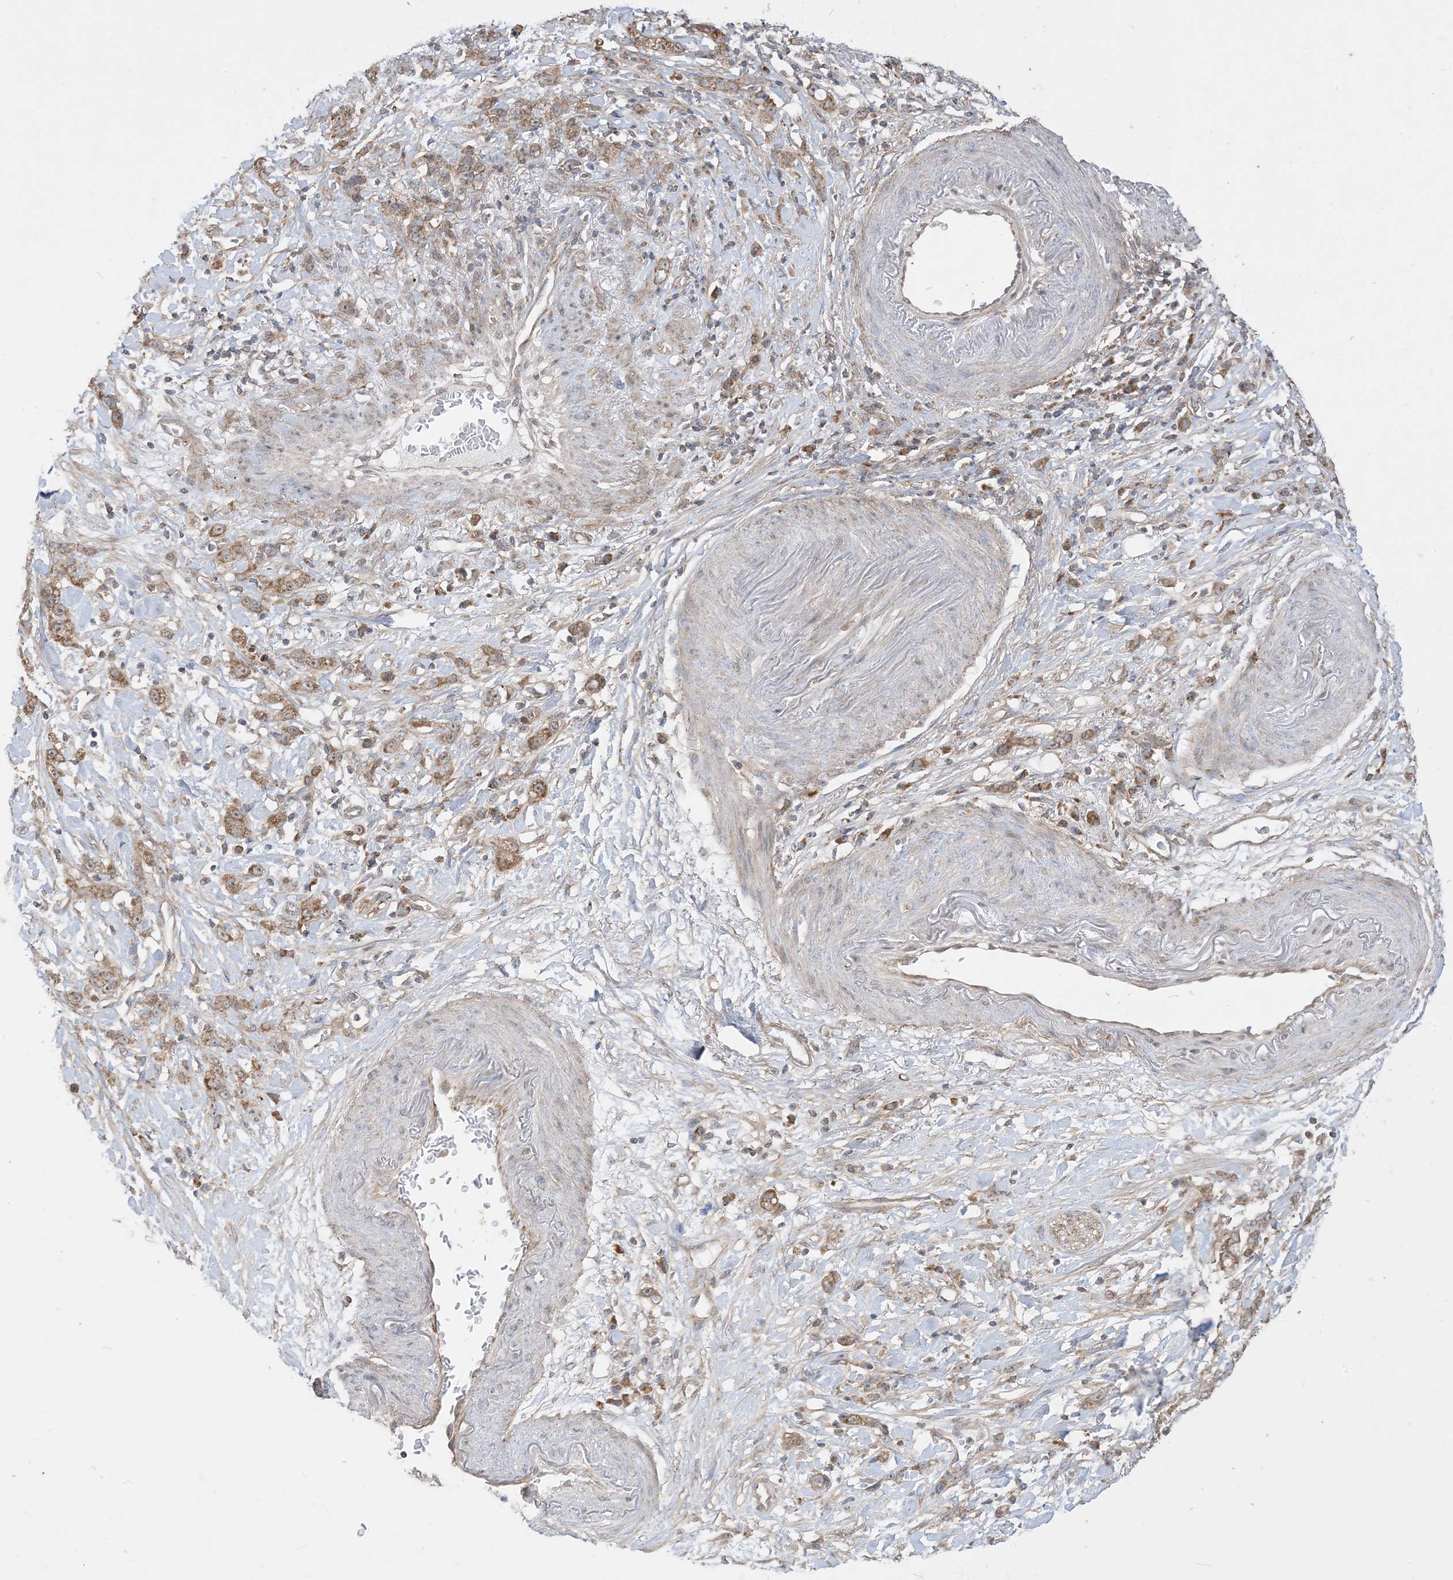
{"staining": {"intensity": "strong", "quantity": ">75%", "location": "cytoplasmic/membranous"}, "tissue": "stomach cancer", "cell_type": "Tumor cells", "image_type": "cancer", "snomed": [{"axis": "morphology", "description": "Adenocarcinoma, NOS"}, {"axis": "topography", "description": "Stomach, lower"}], "caption": "Human stomach adenocarcinoma stained with a brown dye shows strong cytoplasmic/membranous positive expression in approximately >75% of tumor cells.", "gene": "SIRT3", "patient": {"sex": "male", "age": 88}}